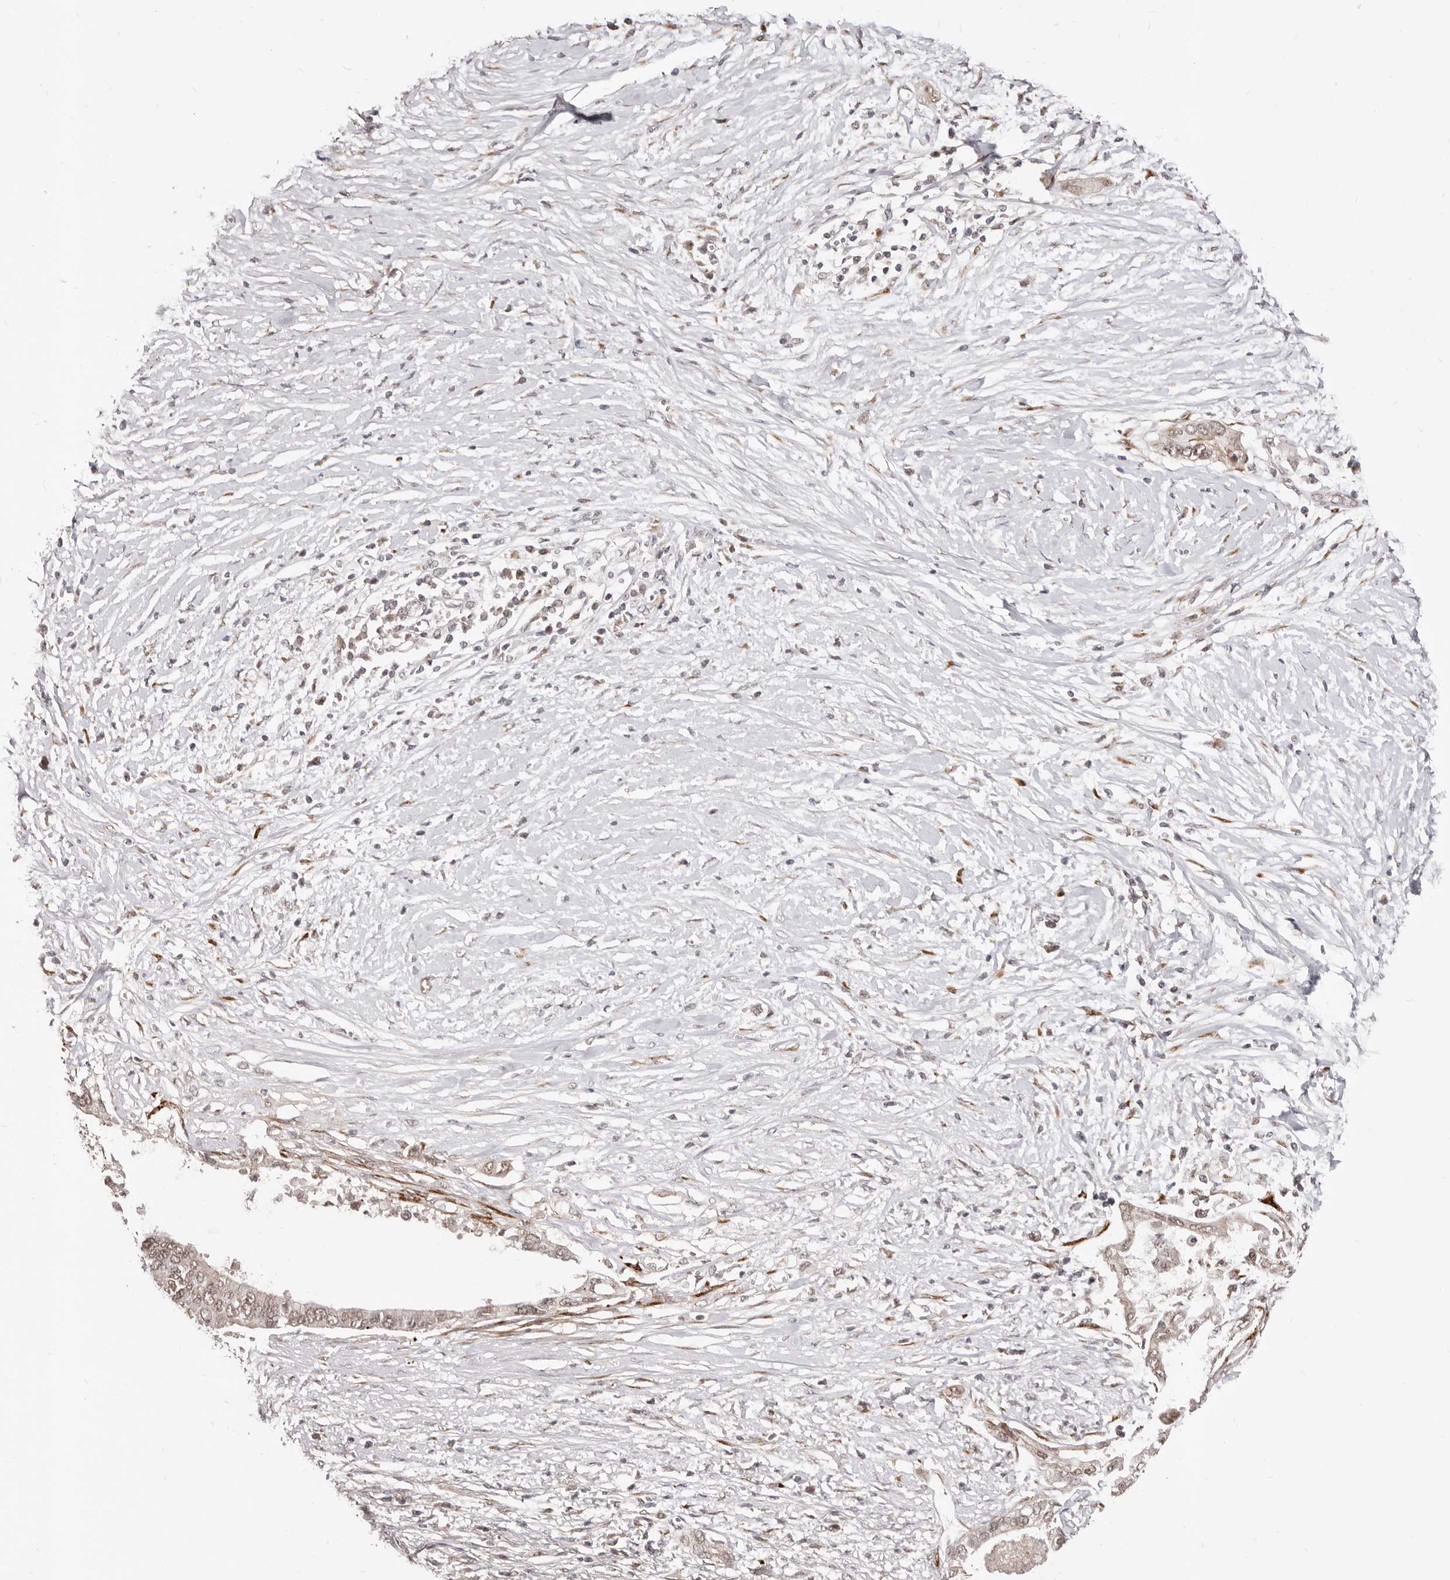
{"staining": {"intensity": "weak", "quantity": ">75%", "location": "nuclear"}, "tissue": "pancreatic cancer", "cell_type": "Tumor cells", "image_type": "cancer", "snomed": [{"axis": "morphology", "description": "Normal tissue, NOS"}, {"axis": "morphology", "description": "Adenocarcinoma, NOS"}, {"axis": "topography", "description": "Pancreas"}, {"axis": "topography", "description": "Peripheral nerve tissue"}], "caption": "Immunohistochemical staining of pancreatic cancer reveals low levels of weak nuclear staining in about >75% of tumor cells.", "gene": "SRCAP", "patient": {"sex": "male", "age": 59}}